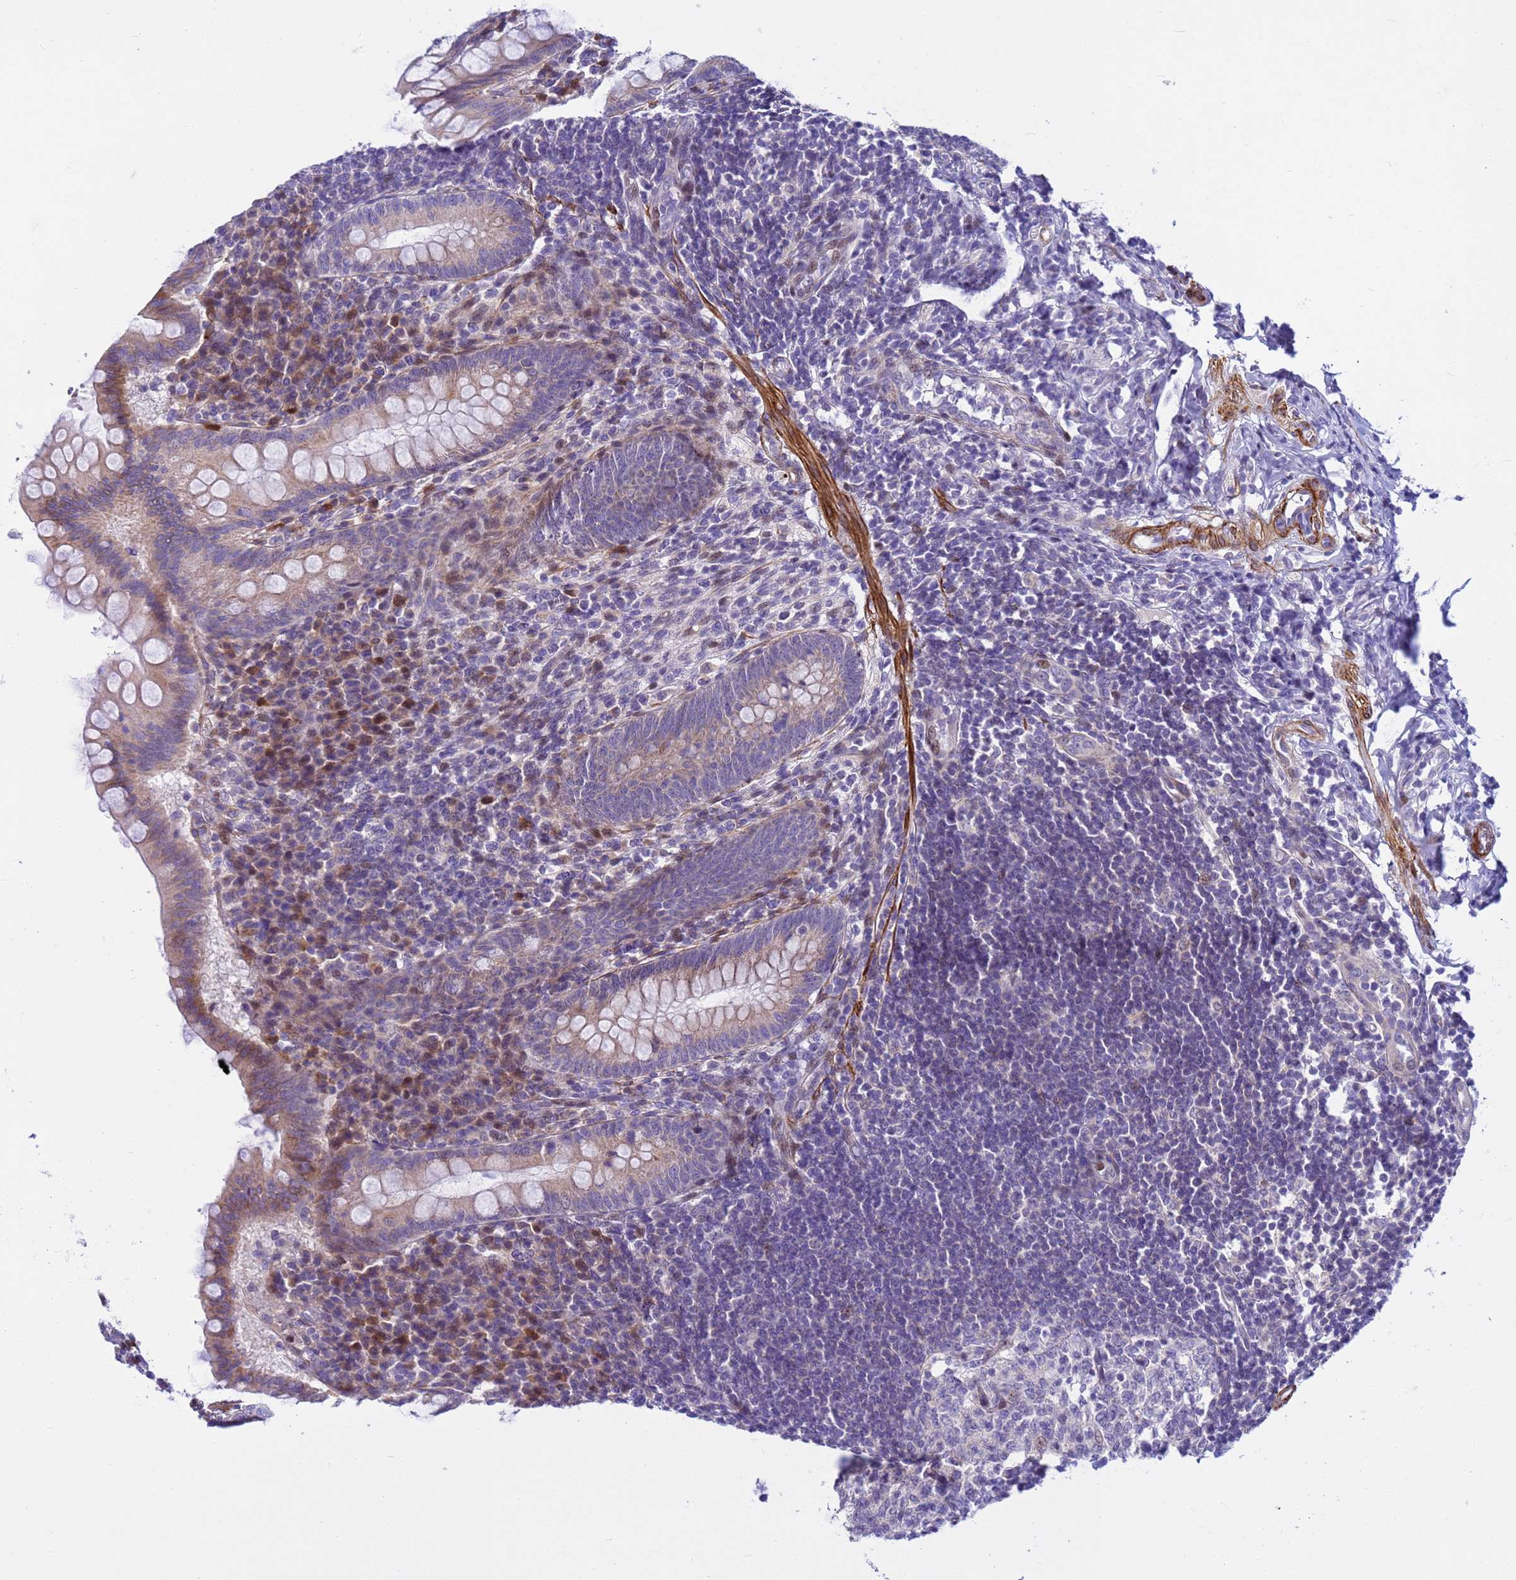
{"staining": {"intensity": "moderate", "quantity": "<25%", "location": "cytoplasmic/membranous"}, "tissue": "appendix", "cell_type": "Glandular cells", "image_type": "normal", "snomed": [{"axis": "morphology", "description": "Normal tissue, NOS"}, {"axis": "topography", "description": "Appendix"}], "caption": "Immunohistochemical staining of benign appendix exhibits <25% levels of moderate cytoplasmic/membranous protein staining in about <25% of glandular cells.", "gene": "P2RX7", "patient": {"sex": "female", "age": 33}}